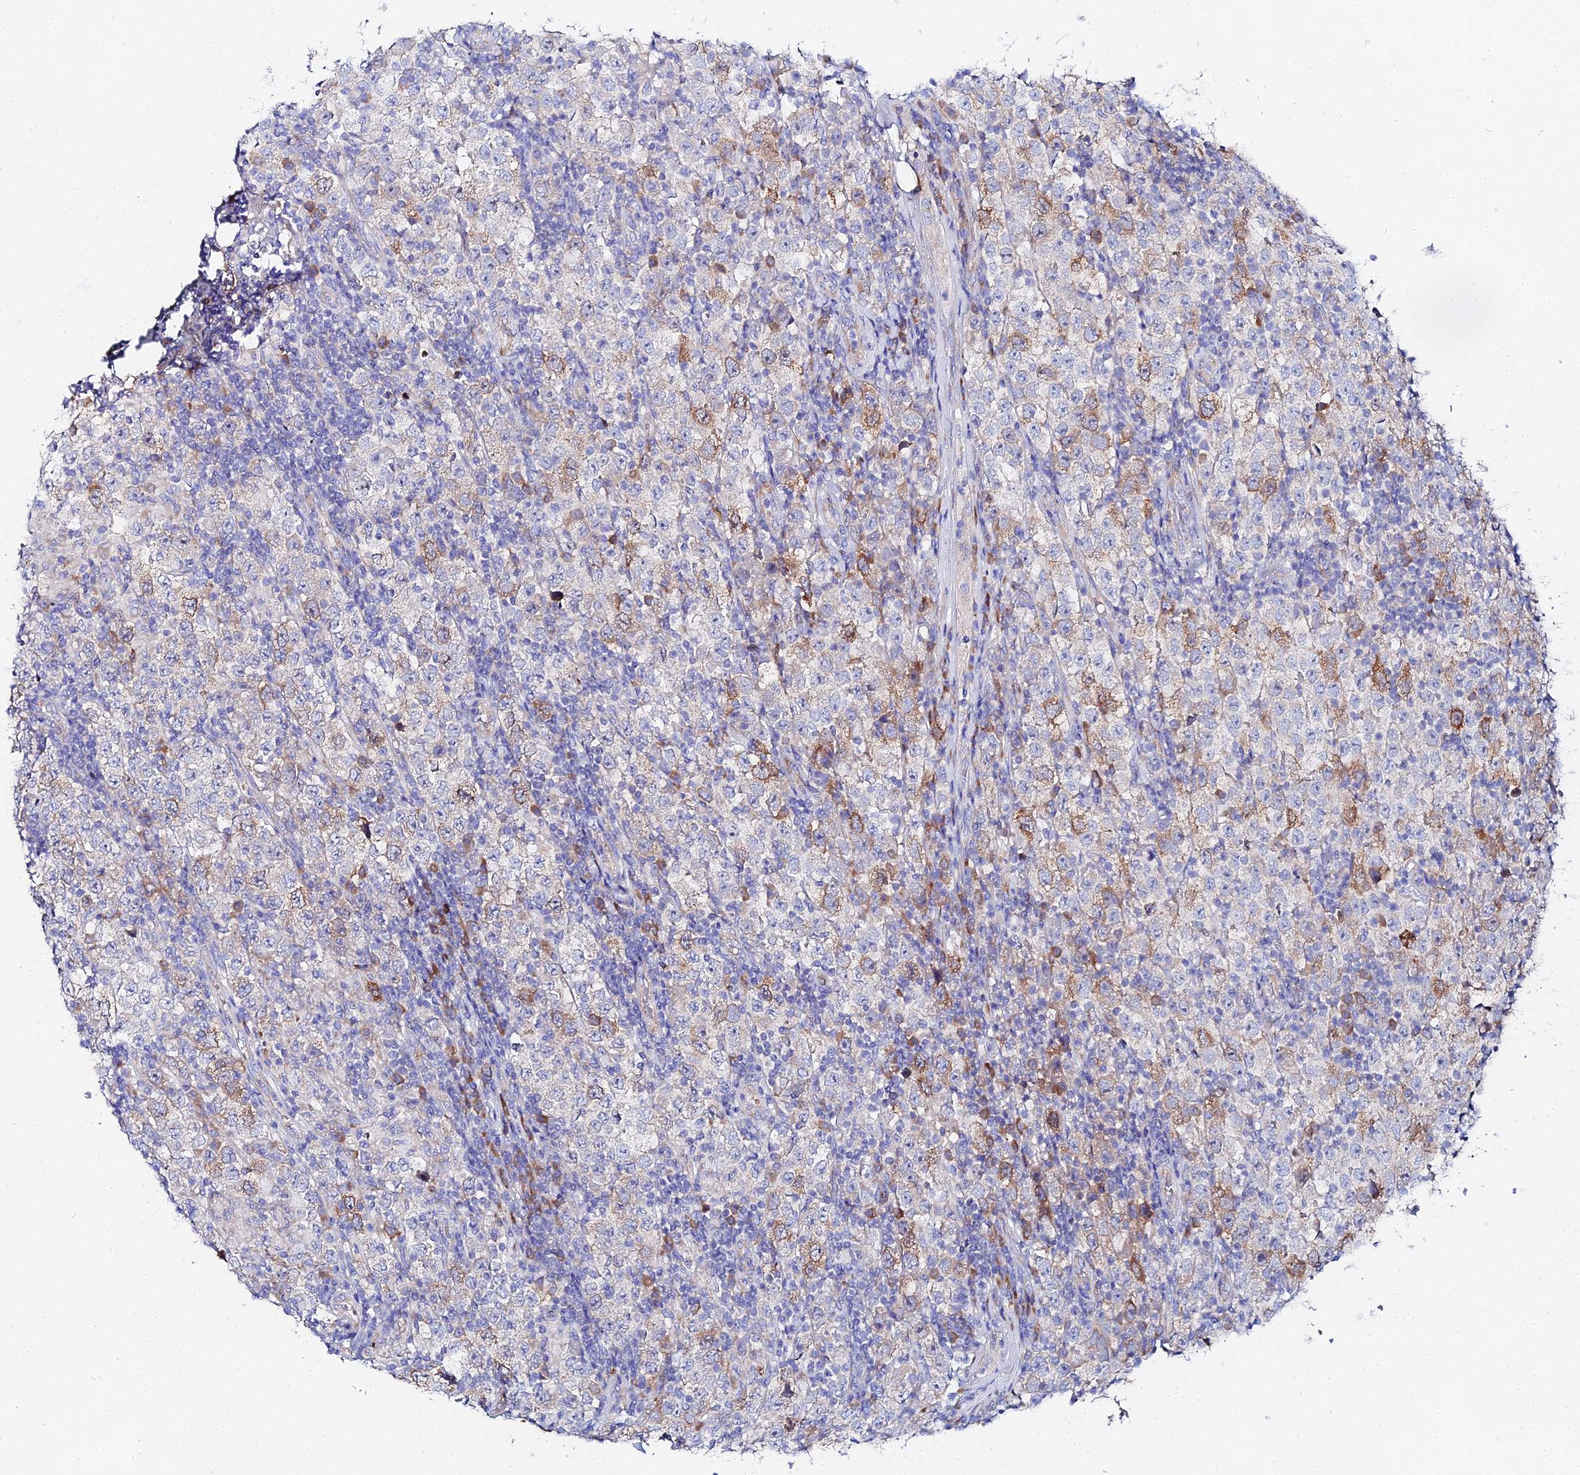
{"staining": {"intensity": "moderate", "quantity": "<25%", "location": "cytoplasmic/membranous"}, "tissue": "testis cancer", "cell_type": "Tumor cells", "image_type": "cancer", "snomed": [{"axis": "morphology", "description": "Normal tissue, NOS"}, {"axis": "morphology", "description": "Urothelial carcinoma, High grade"}, {"axis": "morphology", "description": "Seminoma, NOS"}, {"axis": "morphology", "description": "Carcinoma, Embryonal, NOS"}, {"axis": "topography", "description": "Urinary bladder"}, {"axis": "topography", "description": "Testis"}], "caption": "Seminoma (testis) stained with DAB (3,3'-diaminobenzidine) immunohistochemistry shows low levels of moderate cytoplasmic/membranous positivity in approximately <25% of tumor cells.", "gene": "PTTG1", "patient": {"sex": "male", "age": 41}}